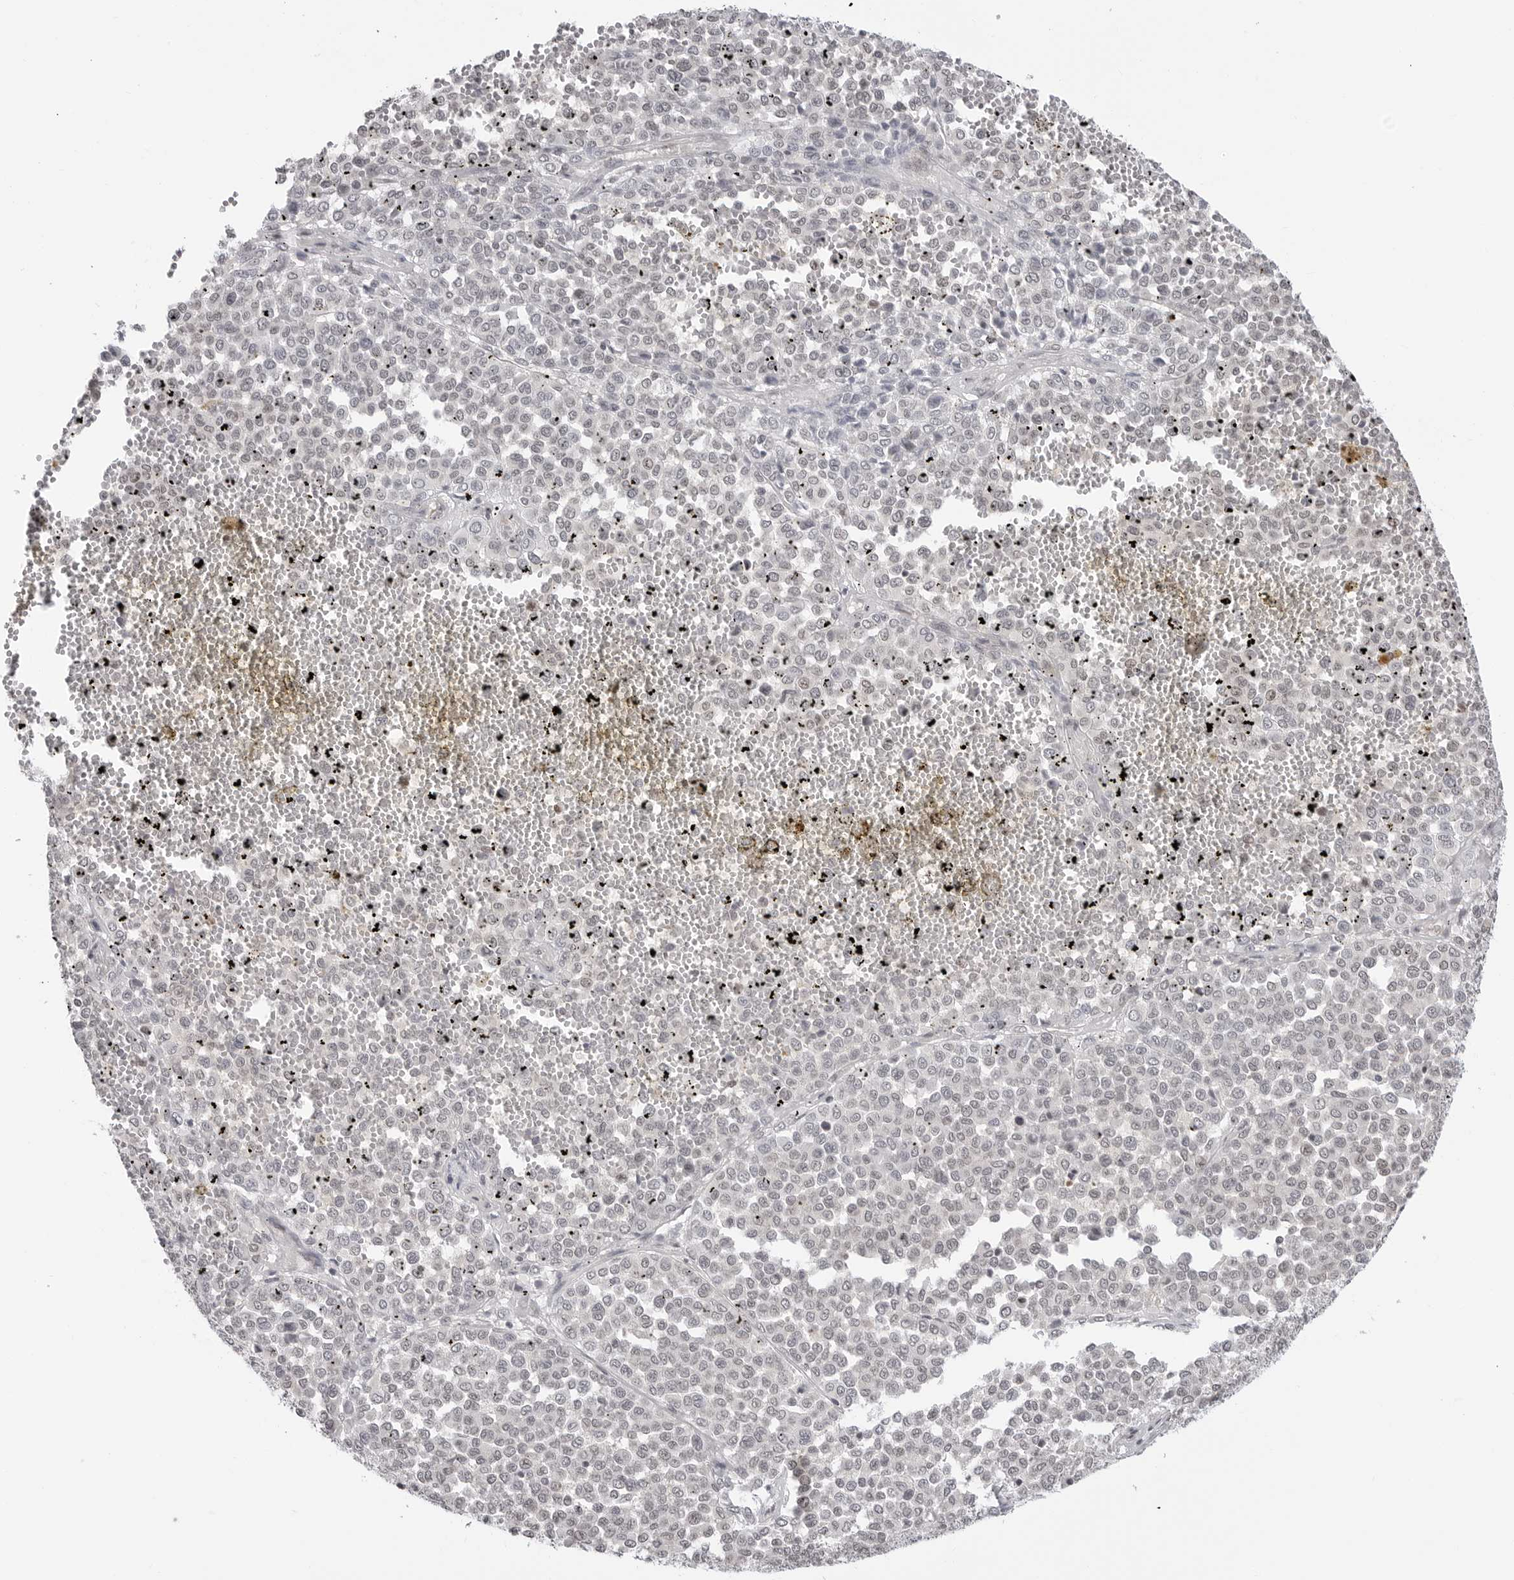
{"staining": {"intensity": "negative", "quantity": "none", "location": "none"}, "tissue": "melanoma", "cell_type": "Tumor cells", "image_type": "cancer", "snomed": [{"axis": "morphology", "description": "Malignant melanoma, Metastatic site"}, {"axis": "topography", "description": "Pancreas"}], "caption": "Malignant melanoma (metastatic site) stained for a protein using immunohistochemistry shows no positivity tumor cells.", "gene": "C8orf33", "patient": {"sex": "female", "age": 30}}